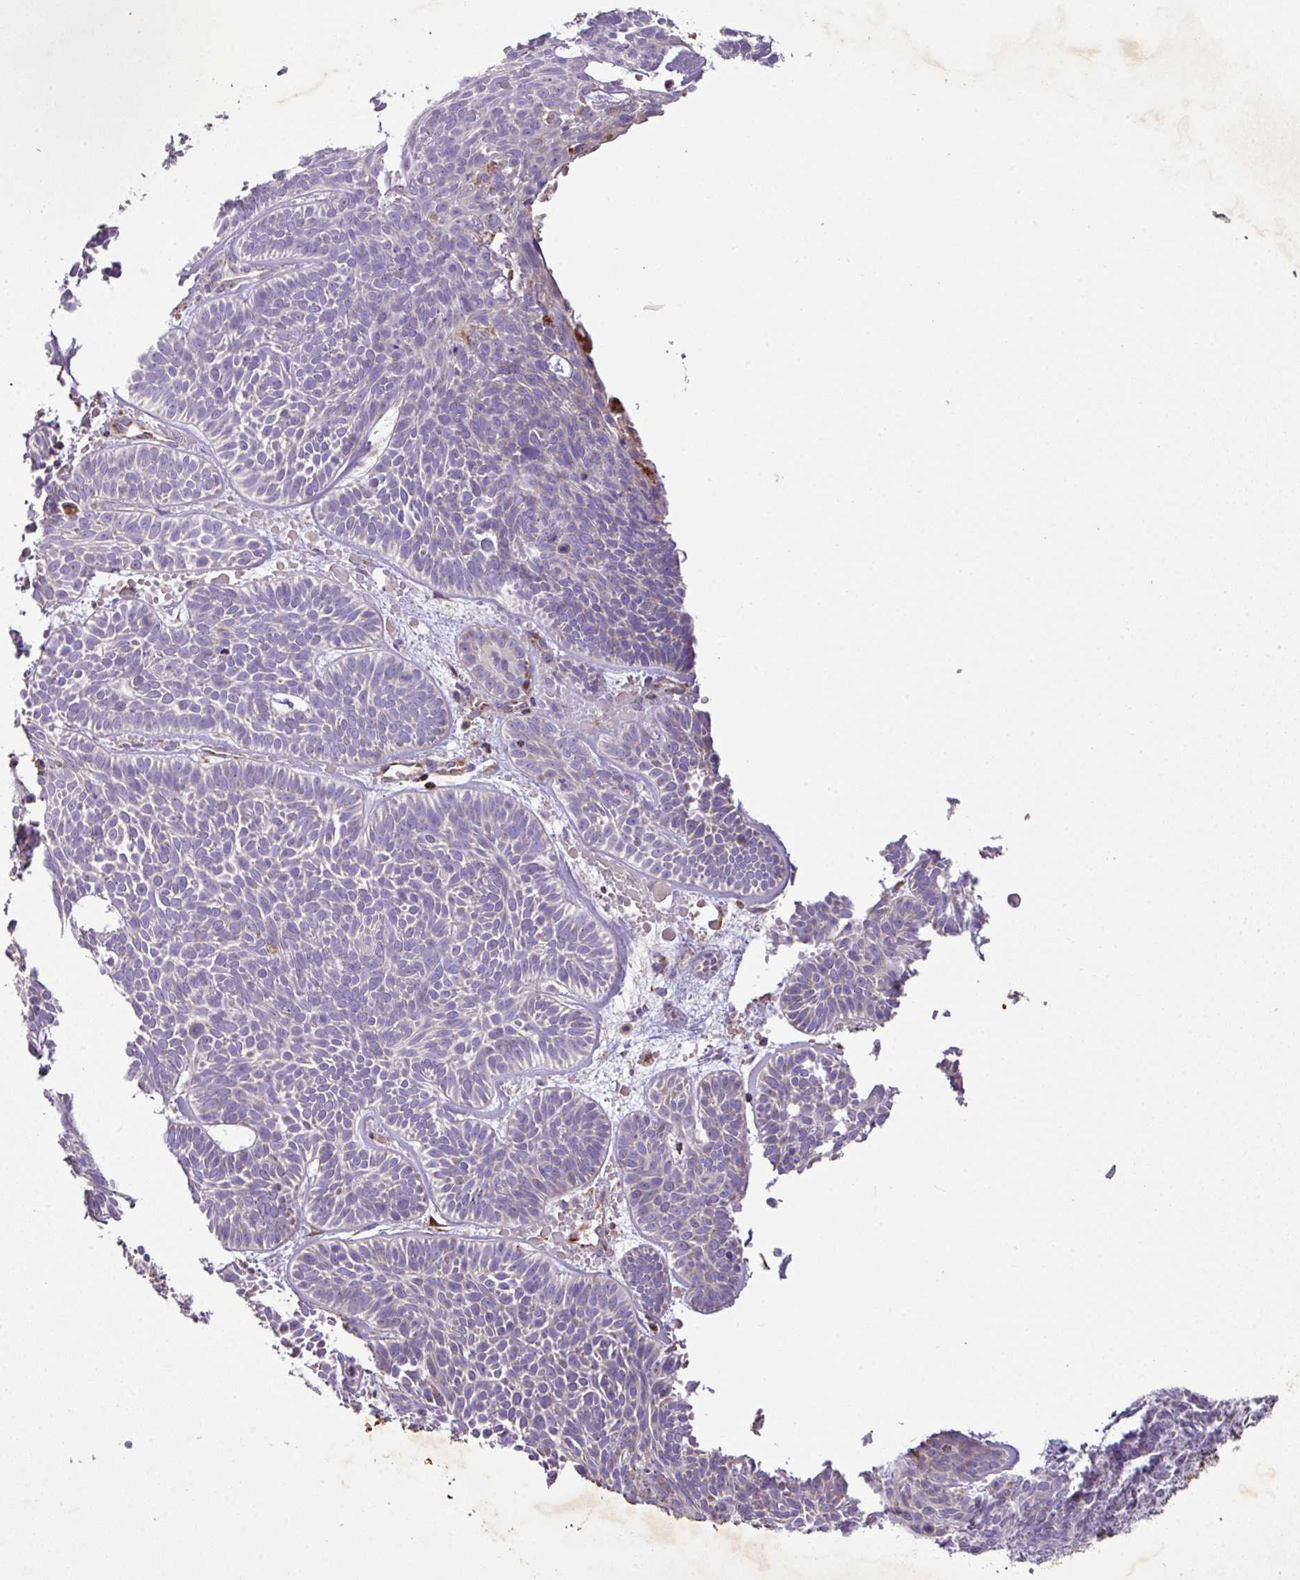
{"staining": {"intensity": "negative", "quantity": "none", "location": "none"}, "tissue": "skin cancer", "cell_type": "Tumor cells", "image_type": "cancer", "snomed": [{"axis": "morphology", "description": "Basal cell carcinoma"}, {"axis": "topography", "description": "Skin"}], "caption": "The histopathology image reveals no significant positivity in tumor cells of basal cell carcinoma (skin).", "gene": "SQOR", "patient": {"sex": "male", "age": 85}}